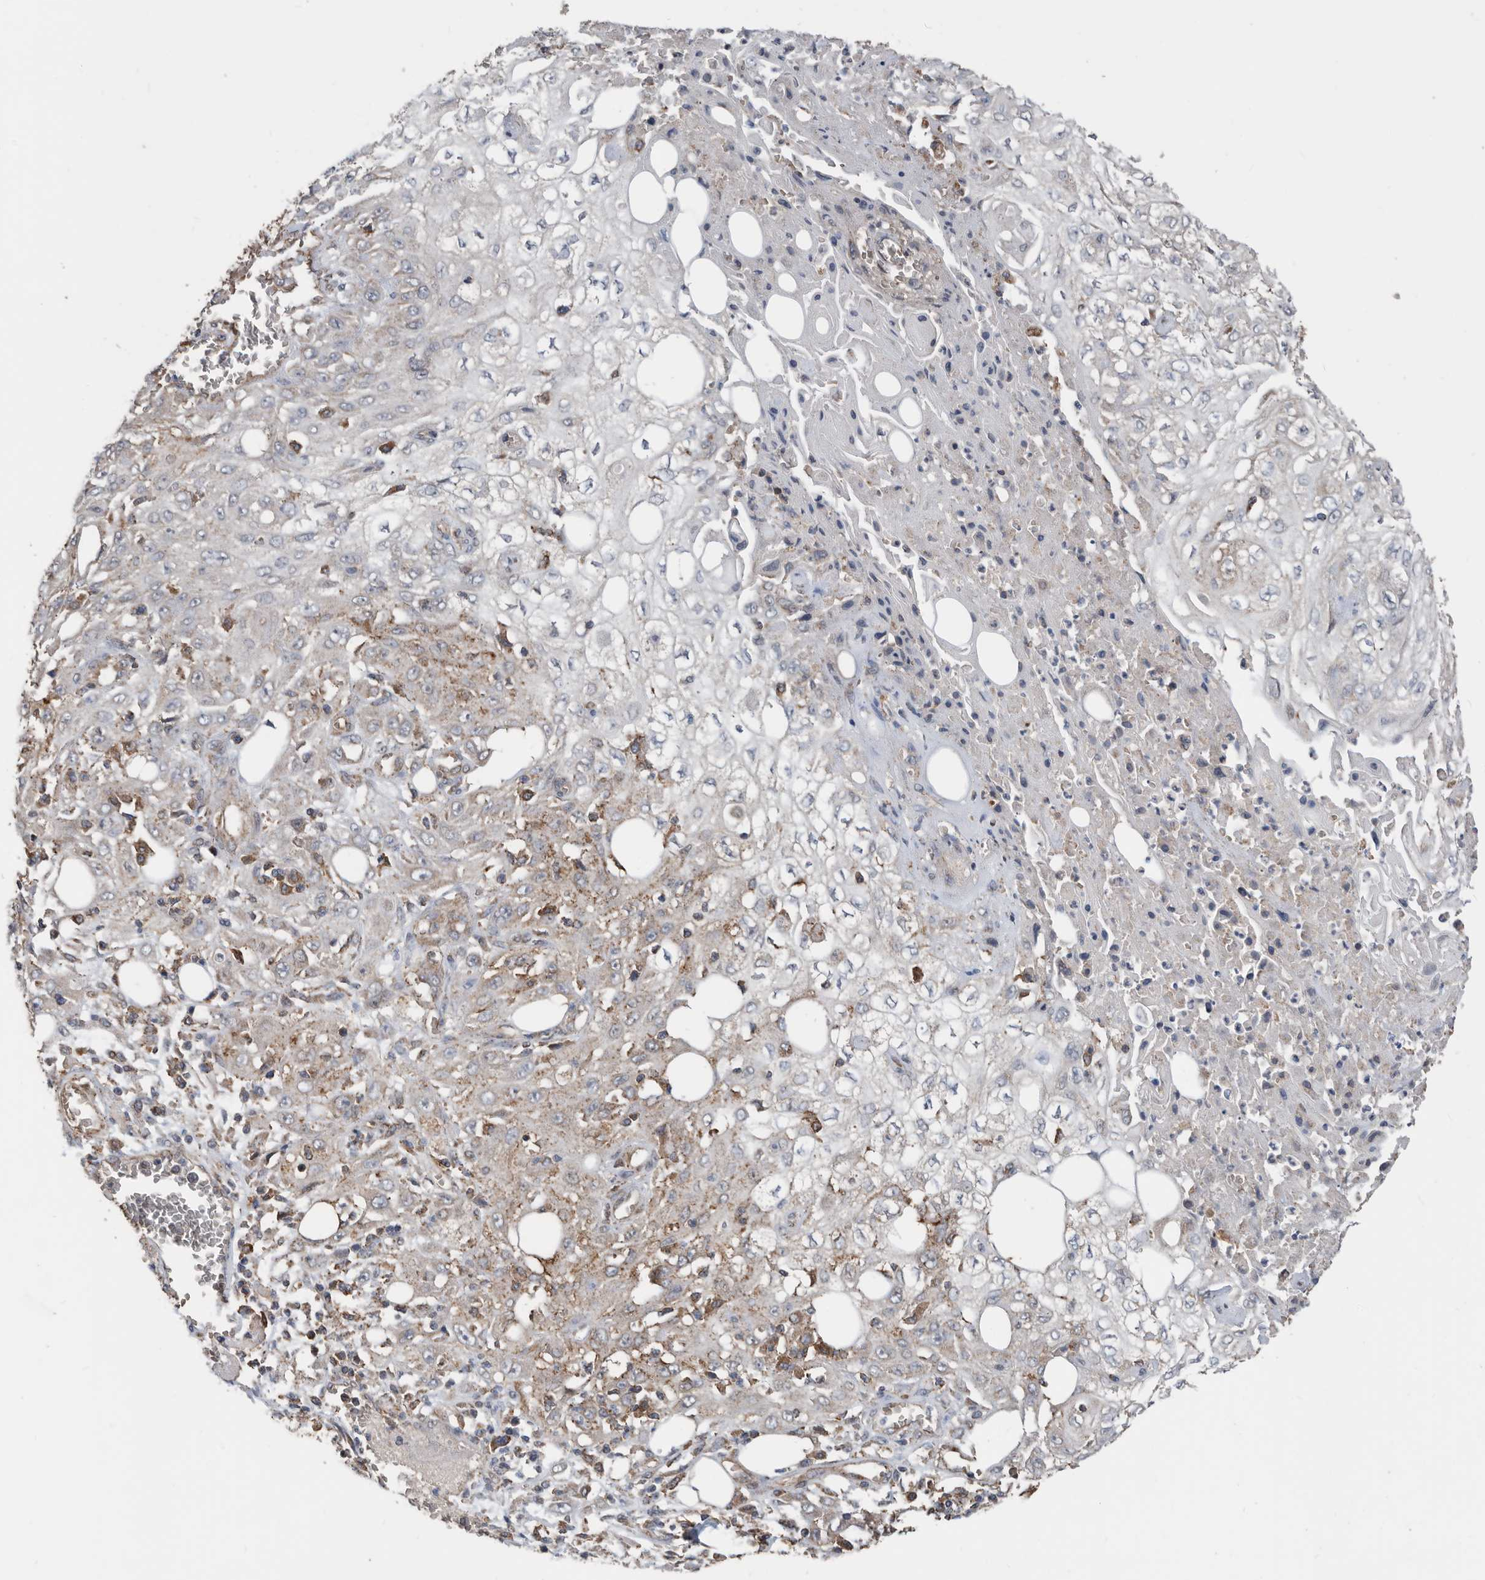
{"staining": {"intensity": "moderate", "quantity": "<25%", "location": "cytoplasmic/membranous"}, "tissue": "skin cancer", "cell_type": "Tumor cells", "image_type": "cancer", "snomed": [{"axis": "morphology", "description": "Squamous cell carcinoma, NOS"}, {"axis": "morphology", "description": "Squamous cell carcinoma, metastatic, NOS"}, {"axis": "topography", "description": "Skin"}, {"axis": "topography", "description": "Lymph node"}], "caption": "Protein analysis of skin cancer tissue demonstrates moderate cytoplasmic/membranous staining in approximately <25% of tumor cells.", "gene": "AFAP1", "patient": {"sex": "male", "age": 75}}